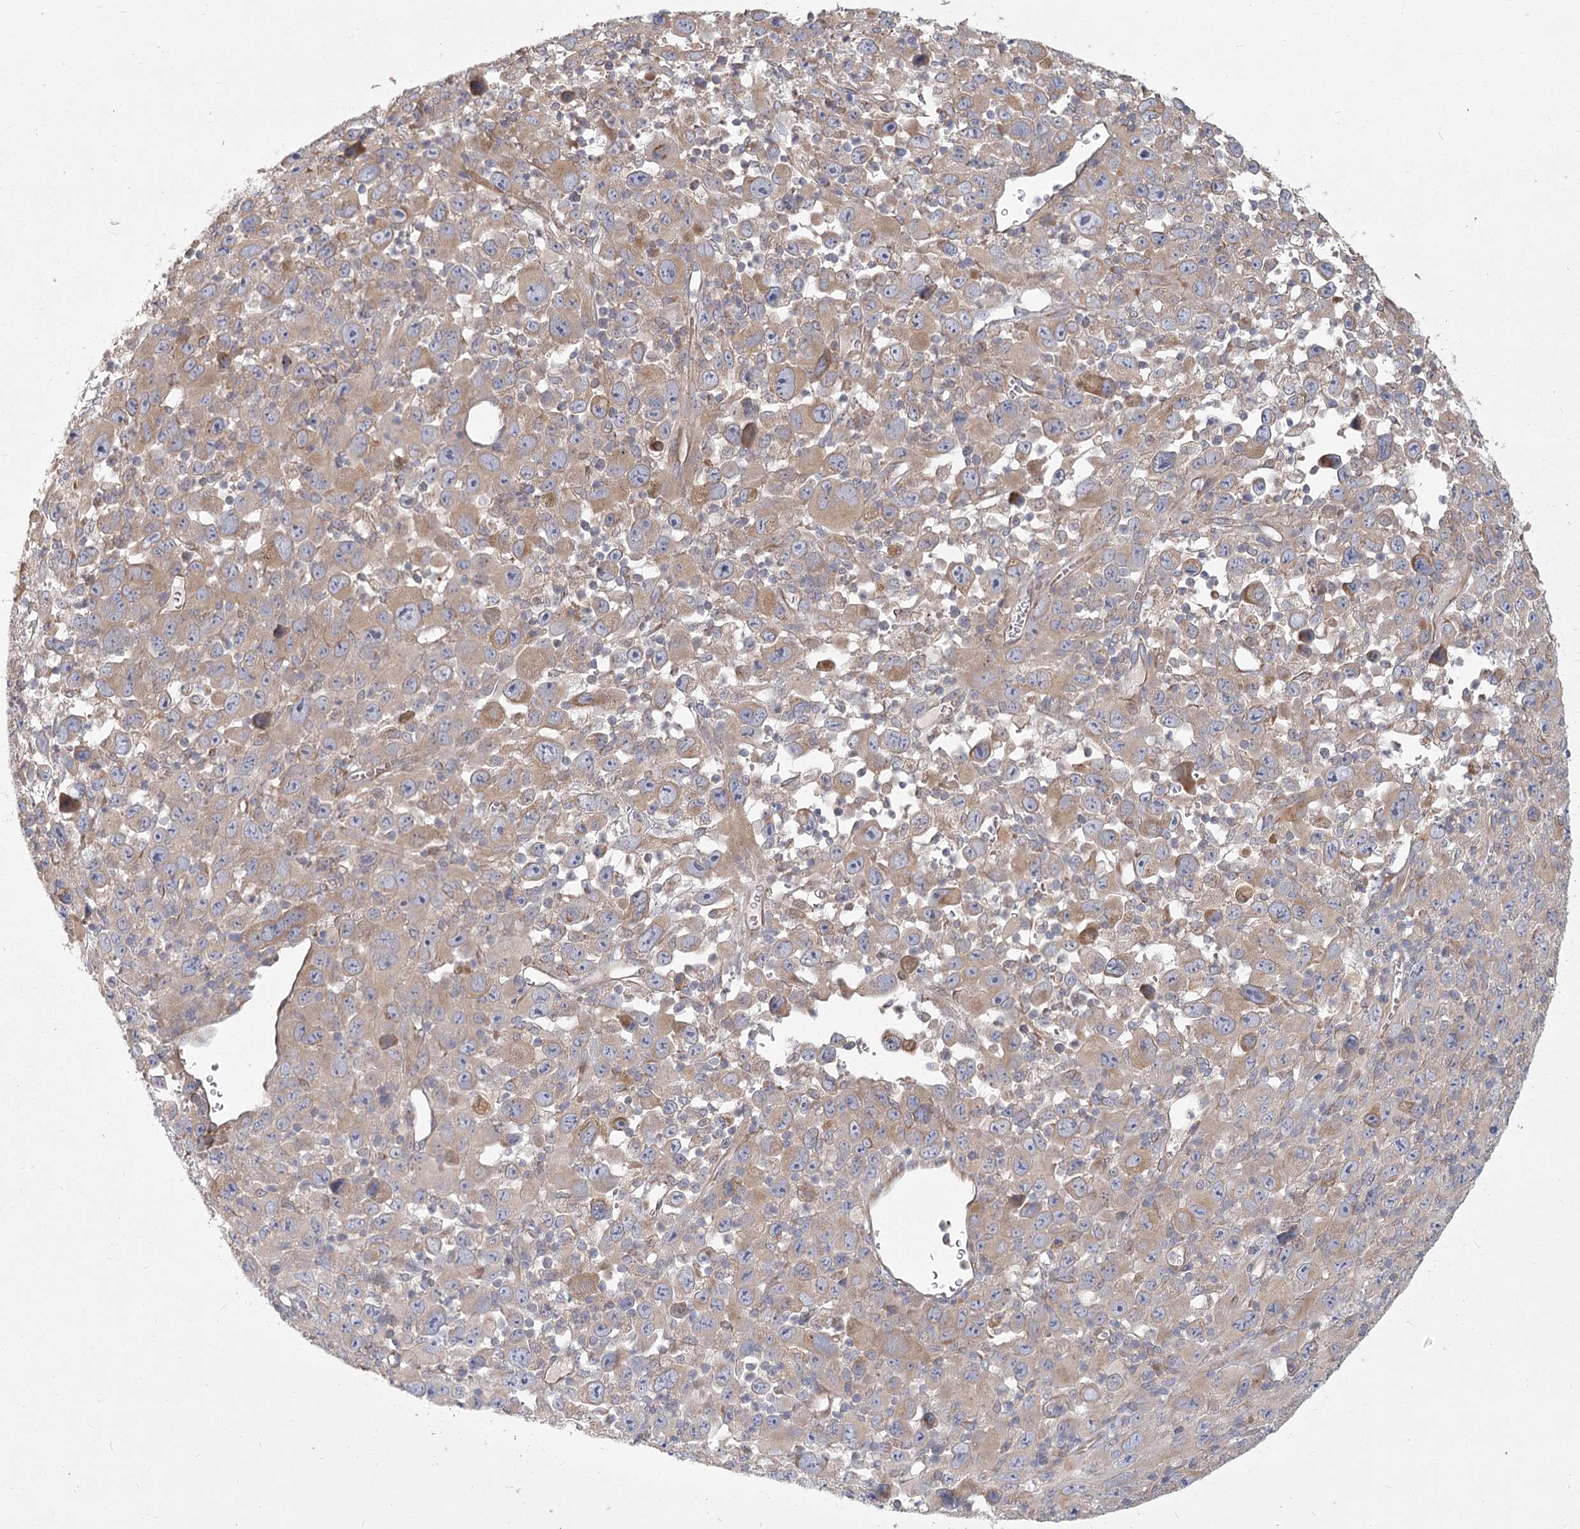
{"staining": {"intensity": "moderate", "quantity": "<25%", "location": "cytoplasmic/membranous"}, "tissue": "melanoma", "cell_type": "Tumor cells", "image_type": "cancer", "snomed": [{"axis": "morphology", "description": "Malignant melanoma, Metastatic site"}, {"axis": "topography", "description": "Skin"}], "caption": "Immunohistochemical staining of malignant melanoma (metastatic site) demonstrates low levels of moderate cytoplasmic/membranous expression in about <25% of tumor cells.", "gene": "CNTLN", "patient": {"sex": "female", "age": 56}}